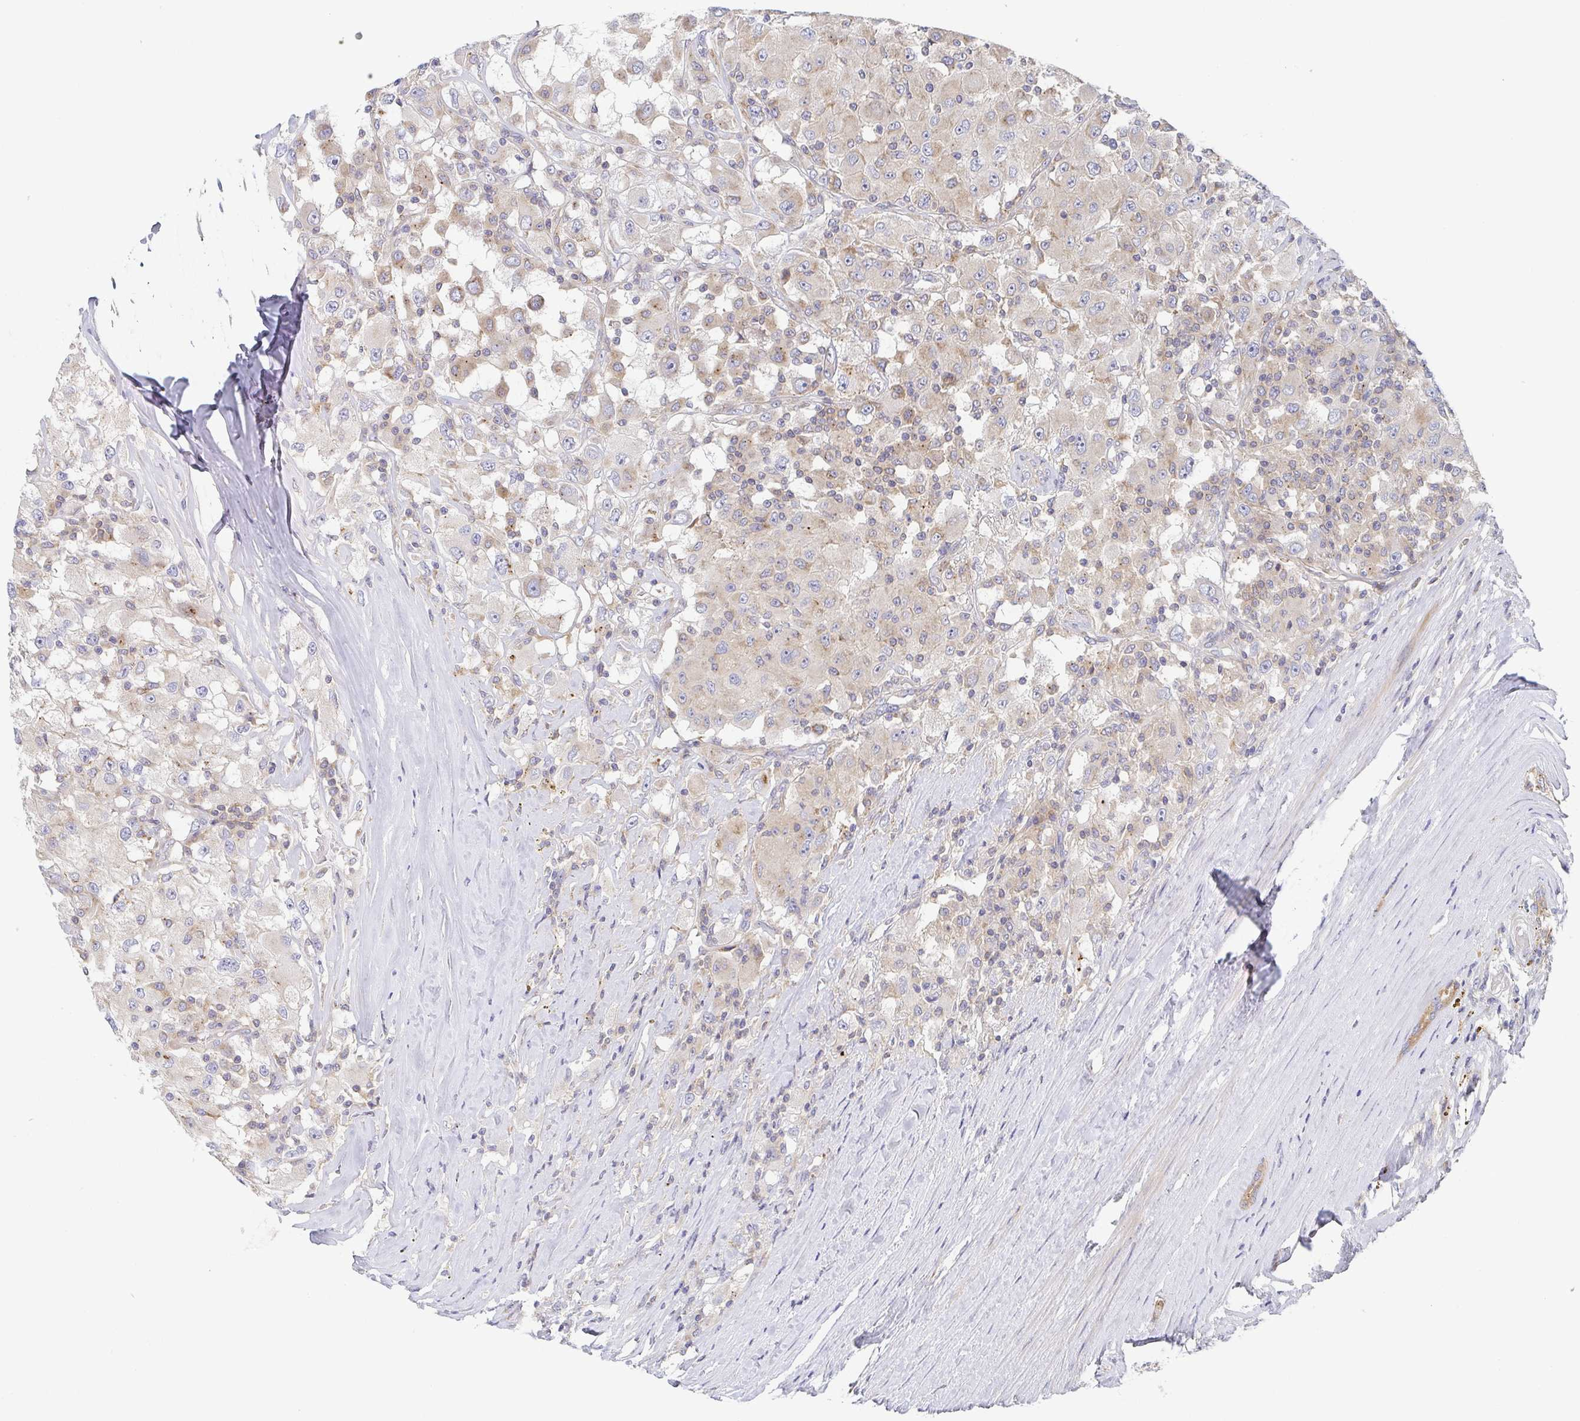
{"staining": {"intensity": "weak", "quantity": "<25%", "location": "cytoplasmic/membranous"}, "tissue": "renal cancer", "cell_type": "Tumor cells", "image_type": "cancer", "snomed": [{"axis": "morphology", "description": "Adenocarcinoma, NOS"}, {"axis": "topography", "description": "Kidney"}], "caption": "Renal cancer (adenocarcinoma) was stained to show a protein in brown. There is no significant staining in tumor cells.", "gene": "TUFT1", "patient": {"sex": "female", "age": 67}}